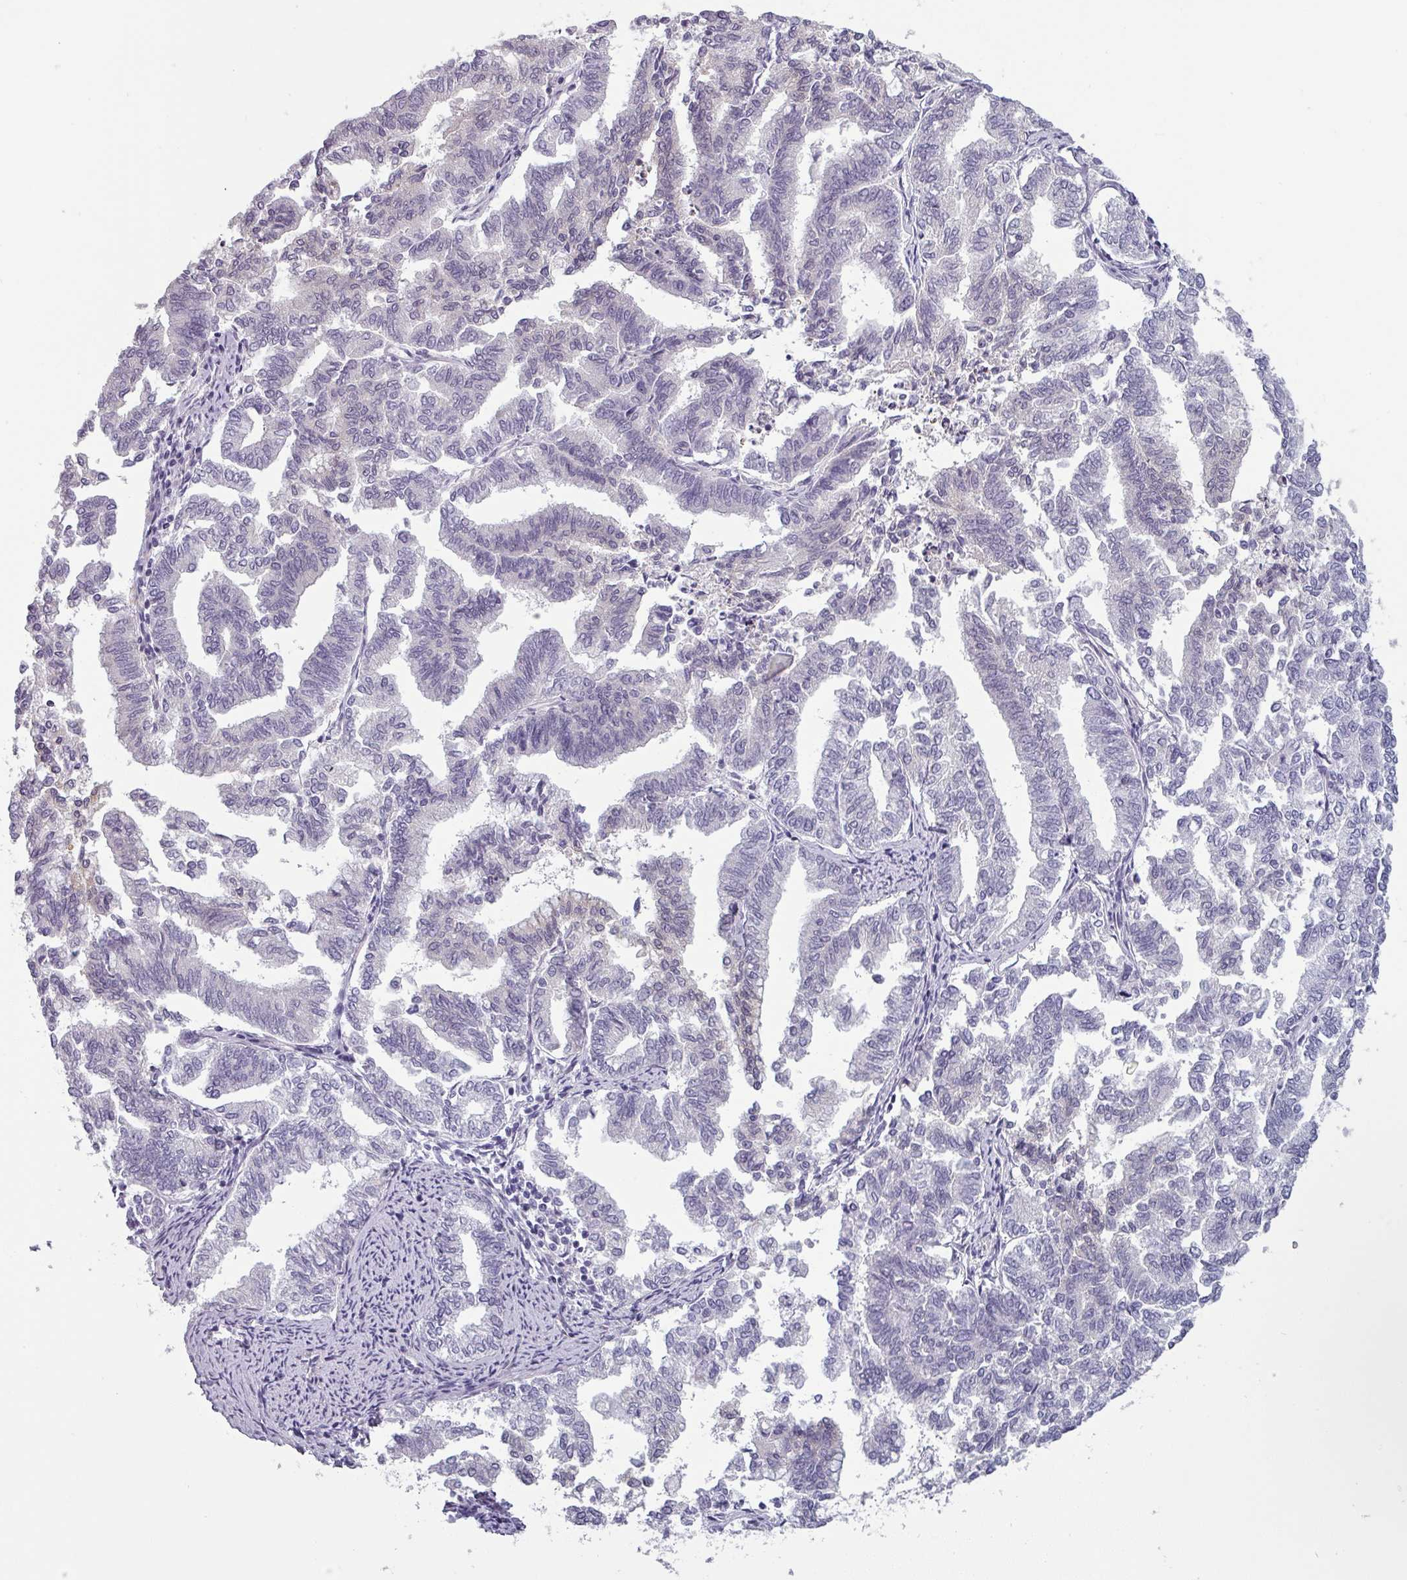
{"staining": {"intensity": "negative", "quantity": "none", "location": "none"}, "tissue": "endometrial cancer", "cell_type": "Tumor cells", "image_type": "cancer", "snomed": [{"axis": "morphology", "description": "Adenocarcinoma, NOS"}, {"axis": "topography", "description": "Endometrium"}], "caption": "The photomicrograph demonstrates no significant expression in tumor cells of adenocarcinoma (endometrial).", "gene": "PRAMEF12", "patient": {"sex": "female", "age": 79}}